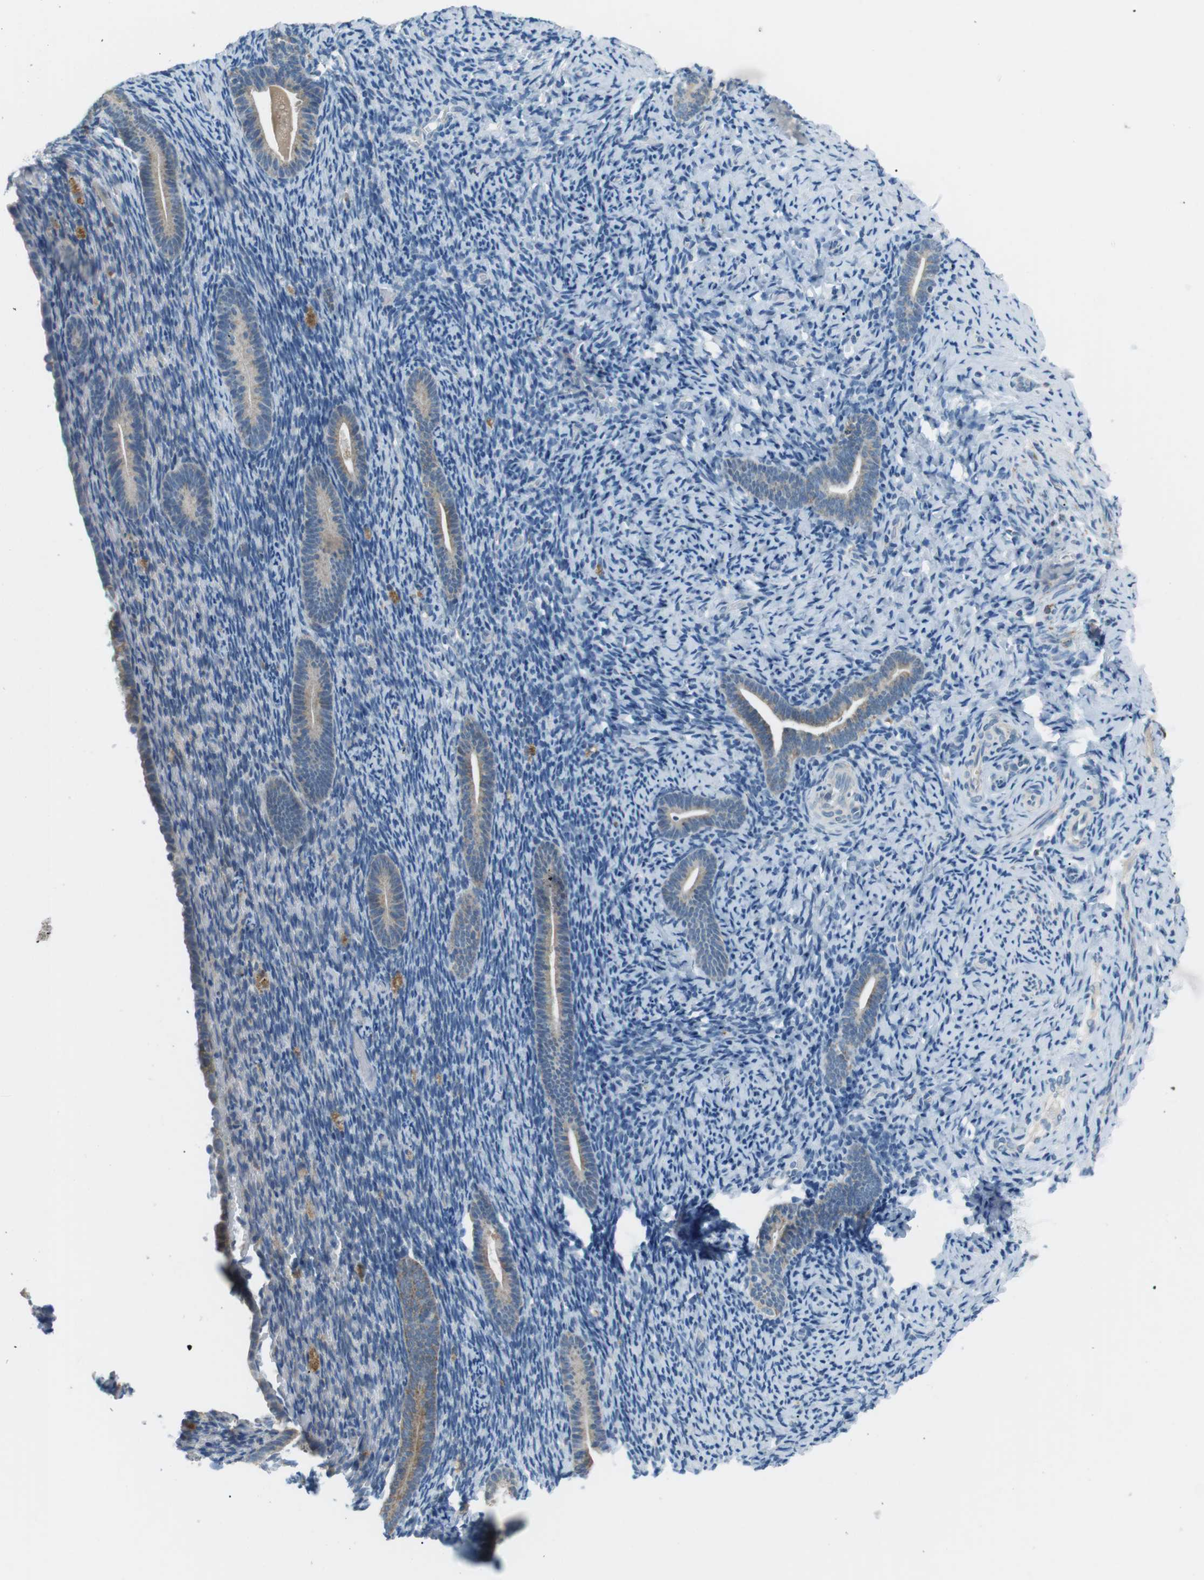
{"staining": {"intensity": "negative", "quantity": "none", "location": "none"}, "tissue": "endometrium", "cell_type": "Cells in endometrial stroma", "image_type": "normal", "snomed": [{"axis": "morphology", "description": "Normal tissue, NOS"}, {"axis": "topography", "description": "Endometrium"}], "caption": "Endometrium stained for a protein using immunohistochemistry (IHC) shows no expression cells in endometrial stroma.", "gene": "BACE1", "patient": {"sex": "female", "age": 51}}